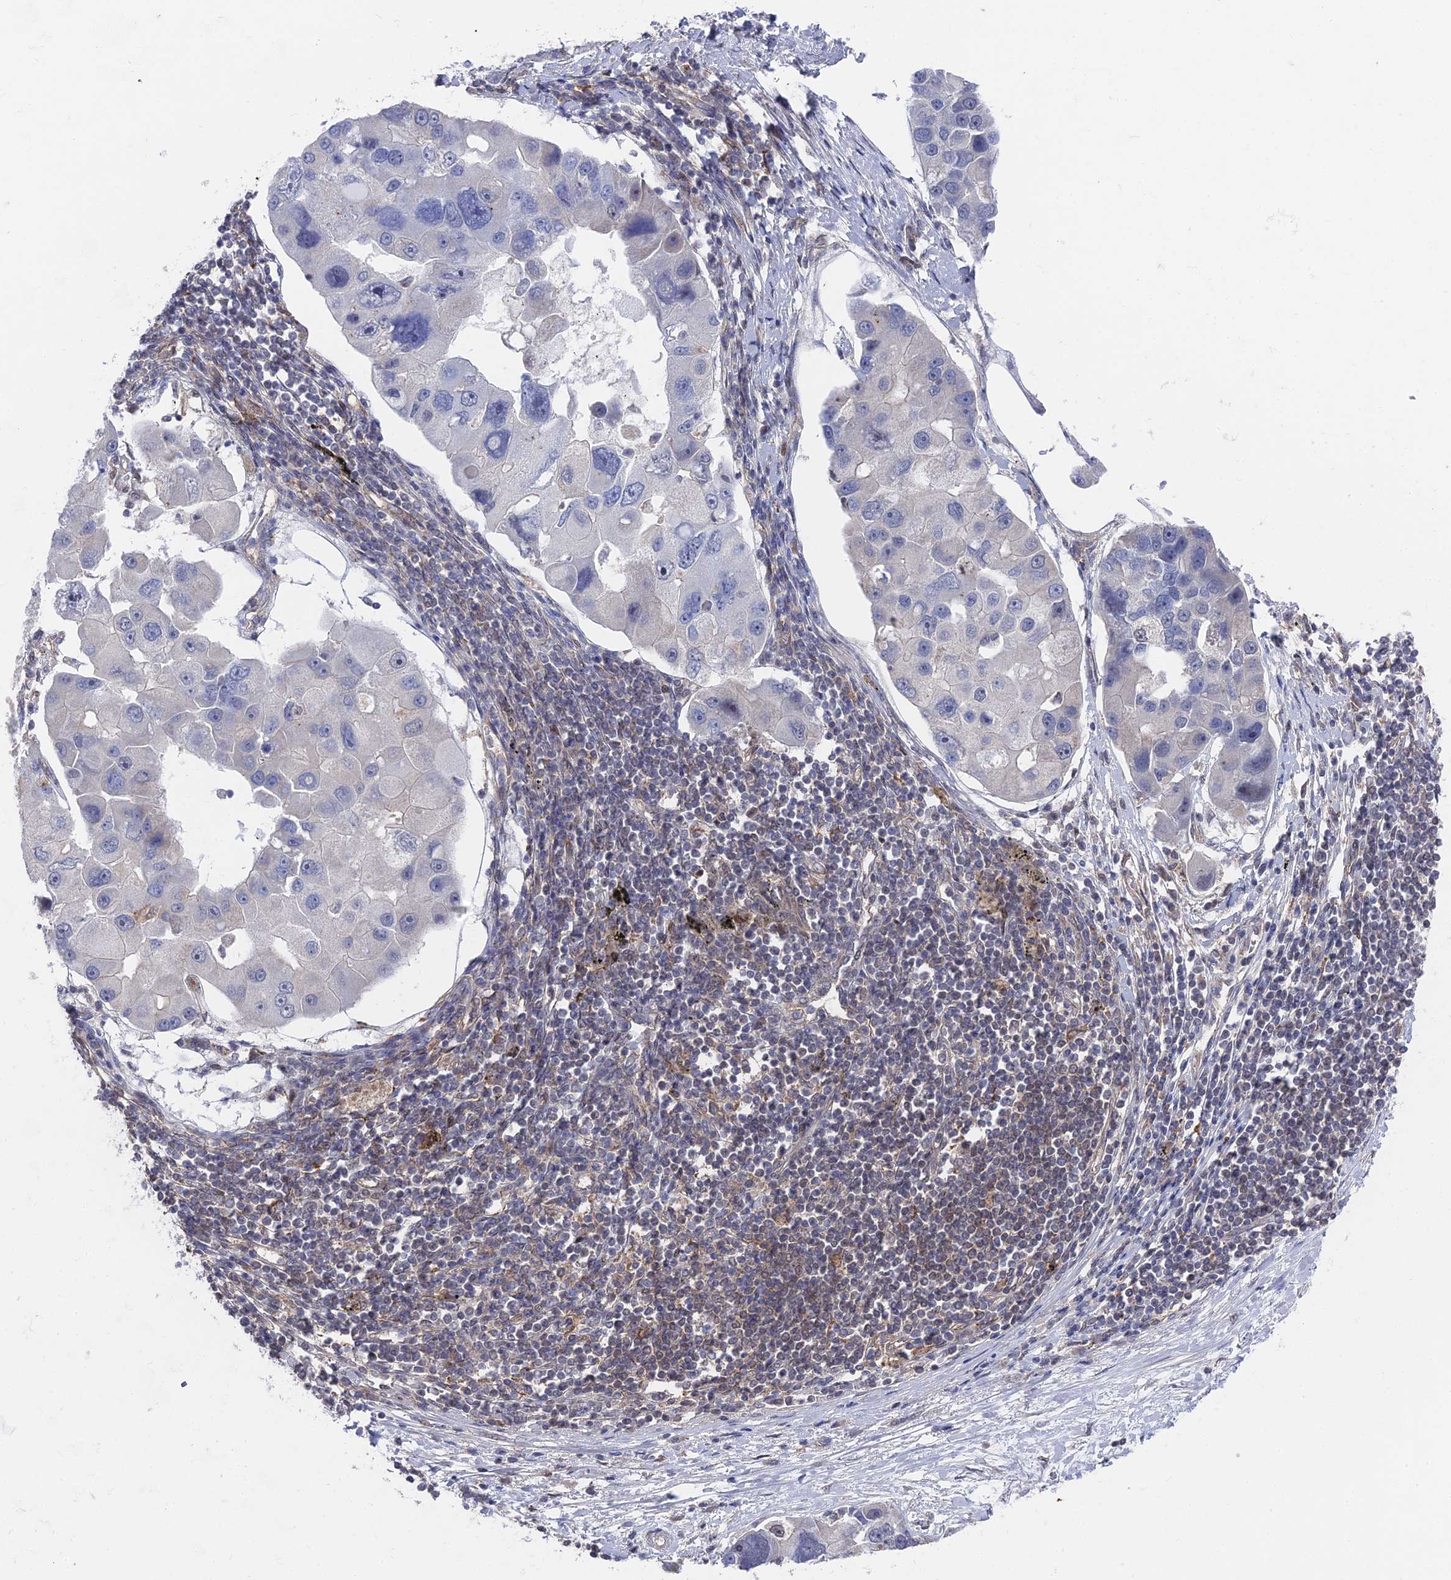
{"staining": {"intensity": "negative", "quantity": "none", "location": "none"}, "tissue": "lung cancer", "cell_type": "Tumor cells", "image_type": "cancer", "snomed": [{"axis": "morphology", "description": "Adenocarcinoma, NOS"}, {"axis": "topography", "description": "Lung"}], "caption": "Human adenocarcinoma (lung) stained for a protein using immunohistochemistry shows no staining in tumor cells.", "gene": "UNC5D", "patient": {"sex": "female", "age": 54}}